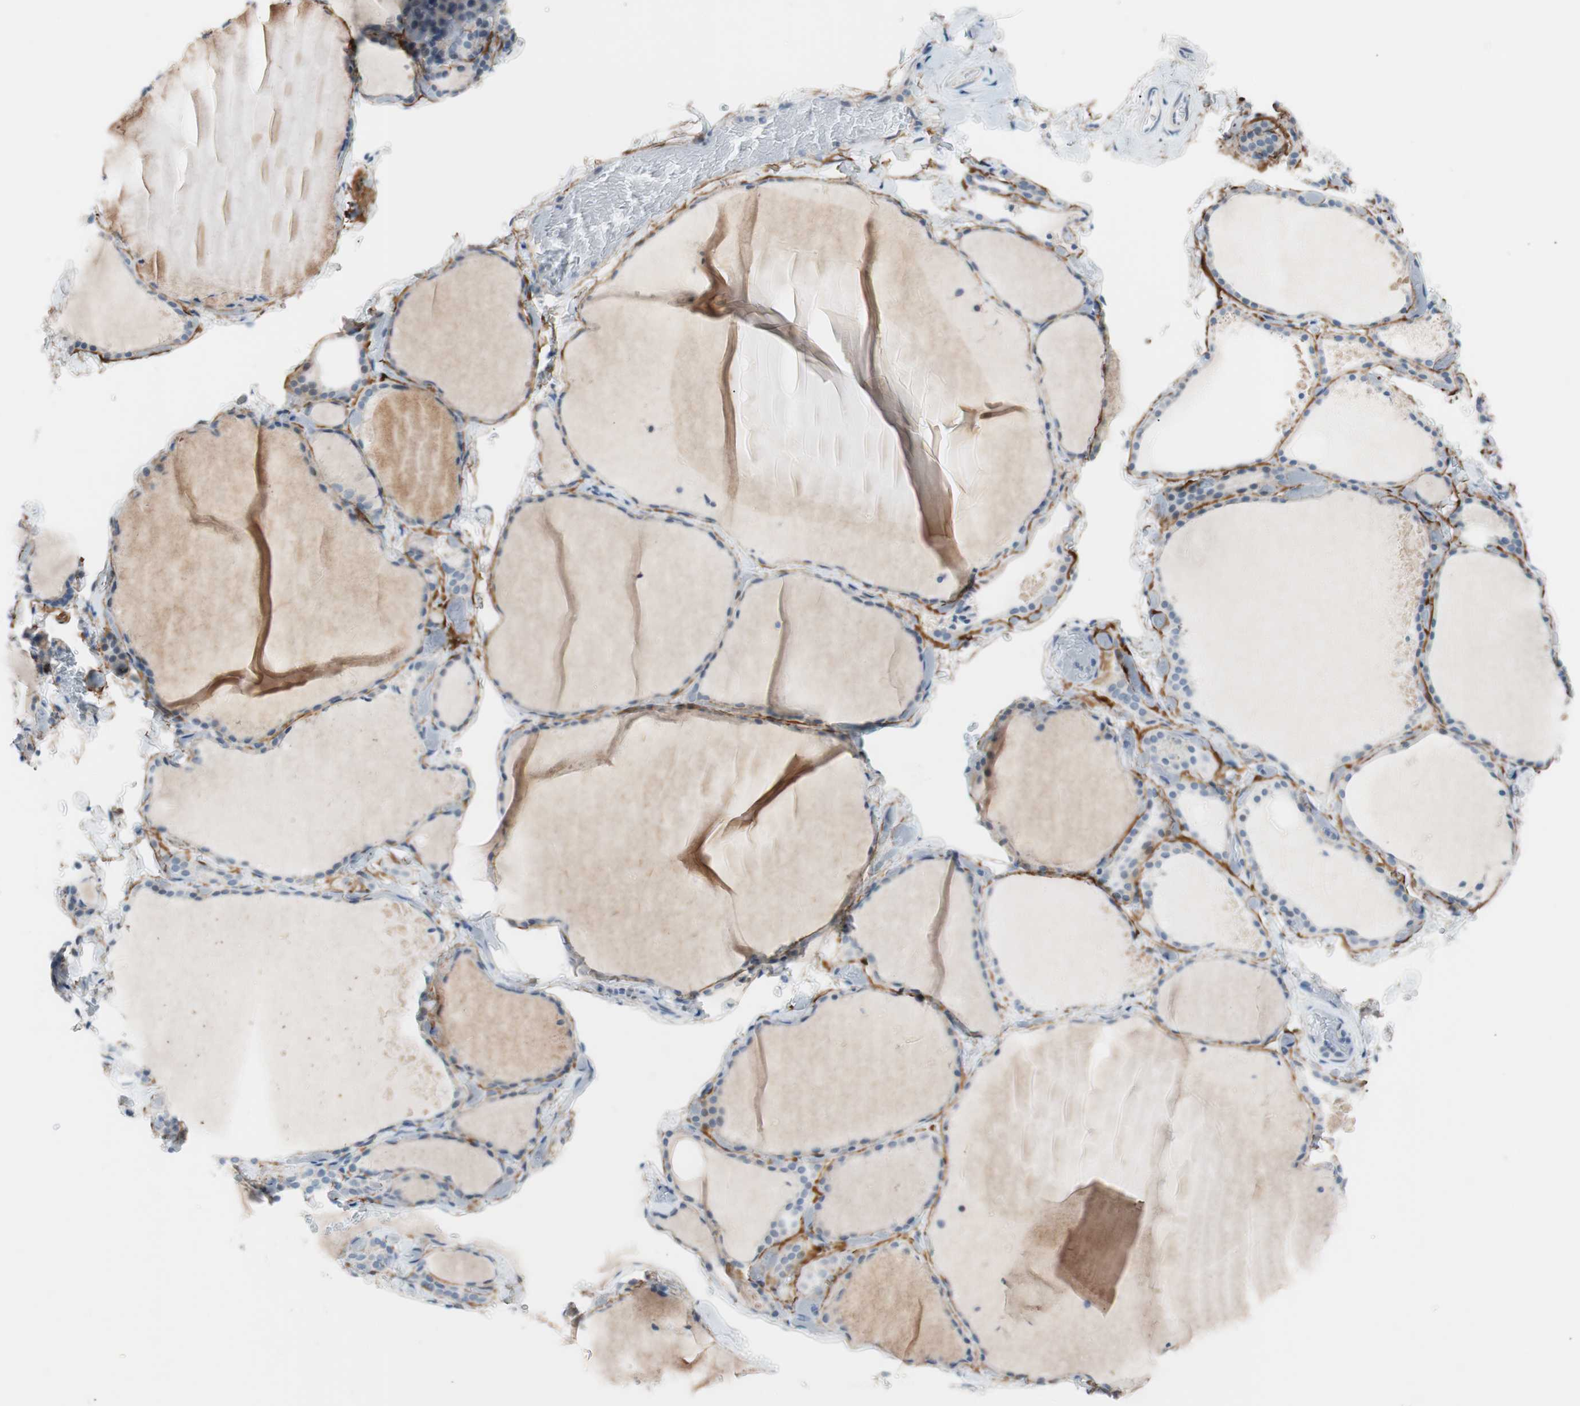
{"staining": {"intensity": "negative", "quantity": "none", "location": "none"}, "tissue": "thyroid gland", "cell_type": "Glandular cells", "image_type": "normal", "snomed": [{"axis": "morphology", "description": "Normal tissue, NOS"}, {"axis": "topography", "description": "Thyroid gland"}], "caption": "This is an immunohistochemistry photomicrograph of normal human thyroid gland. There is no expression in glandular cells.", "gene": "FOSL1", "patient": {"sex": "female", "age": 22}}